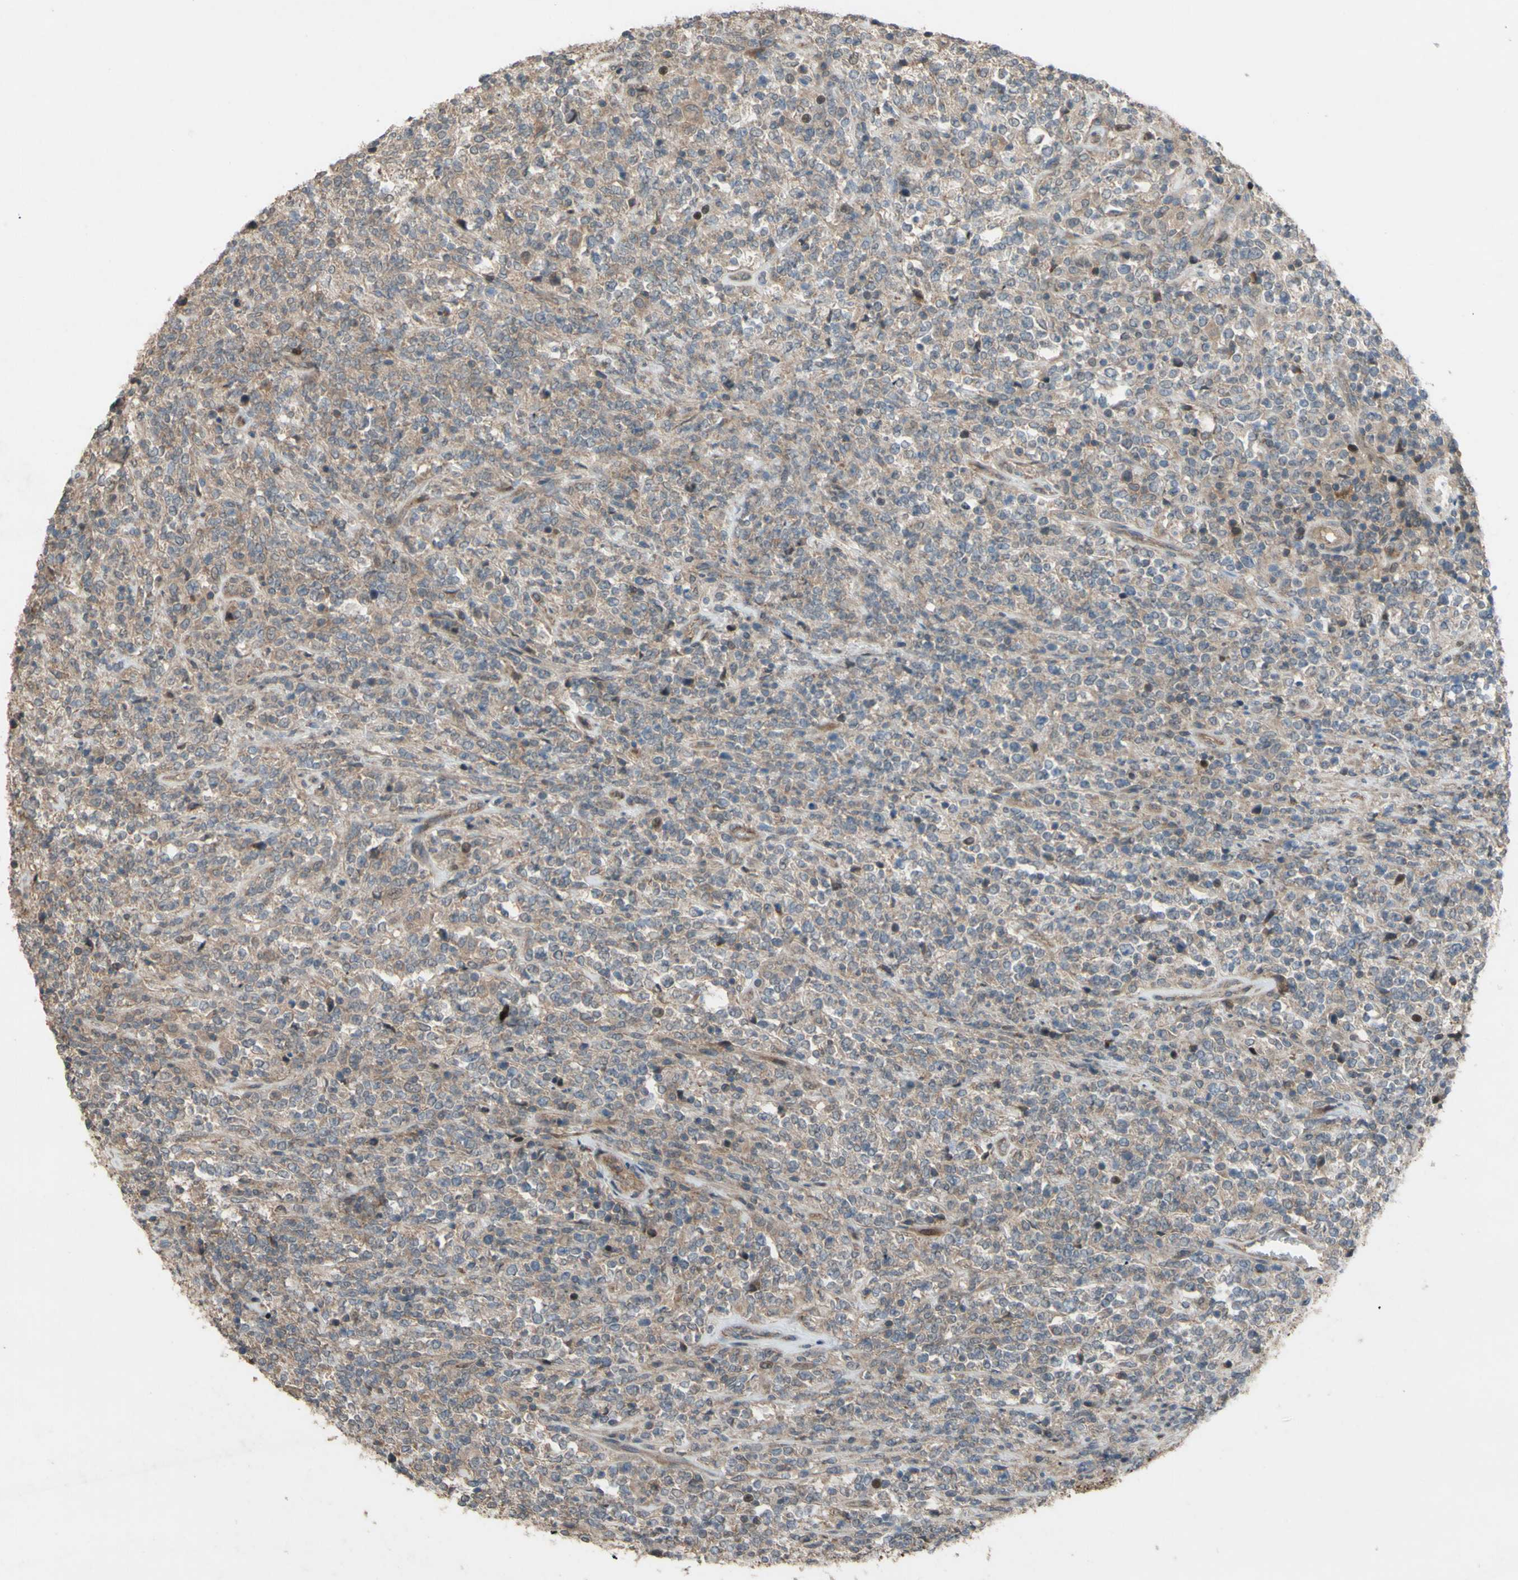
{"staining": {"intensity": "weak", "quantity": ">75%", "location": "cytoplasmic/membranous,nuclear"}, "tissue": "lymphoma", "cell_type": "Tumor cells", "image_type": "cancer", "snomed": [{"axis": "morphology", "description": "Malignant lymphoma, non-Hodgkin's type, High grade"}, {"axis": "topography", "description": "Soft tissue"}], "caption": "A micrograph showing weak cytoplasmic/membranous and nuclear staining in about >75% of tumor cells in high-grade malignant lymphoma, non-Hodgkin's type, as visualized by brown immunohistochemical staining.", "gene": "SHROOM4", "patient": {"sex": "male", "age": 18}}